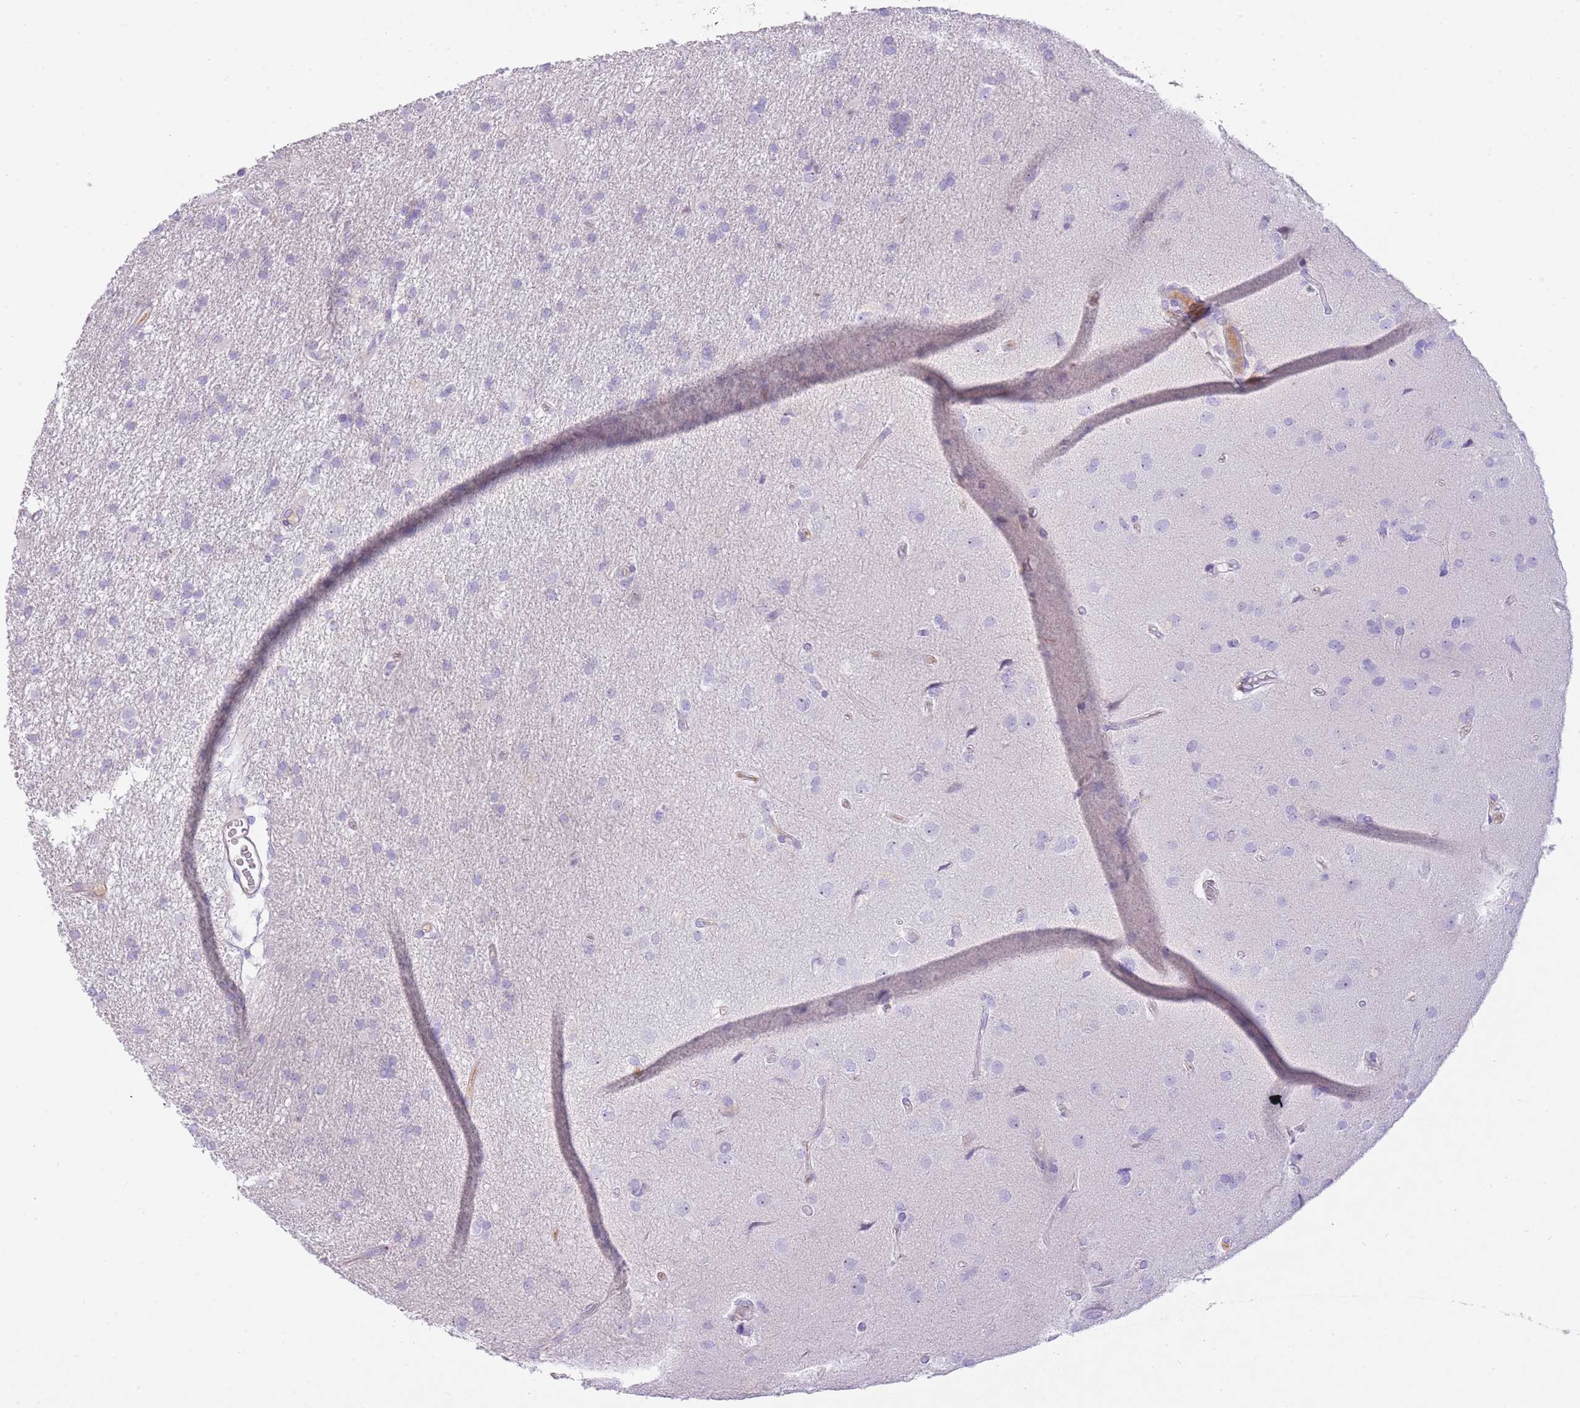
{"staining": {"intensity": "negative", "quantity": "none", "location": "none"}, "tissue": "glioma", "cell_type": "Tumor cells", "image_type": "cancer", "snomed": [{"axis": "morphology", "description": "Glioma, malignant, High grade"}, {"axis": "topography", "description": "Brain"}], "caption": "IHC micrograph of neoplastic tissue: human glioma stained with DAB demonstrates no significant protein positivity in tumor cells.", "gene": "HRG", "patient": {"sex": "male", "age": 77}}